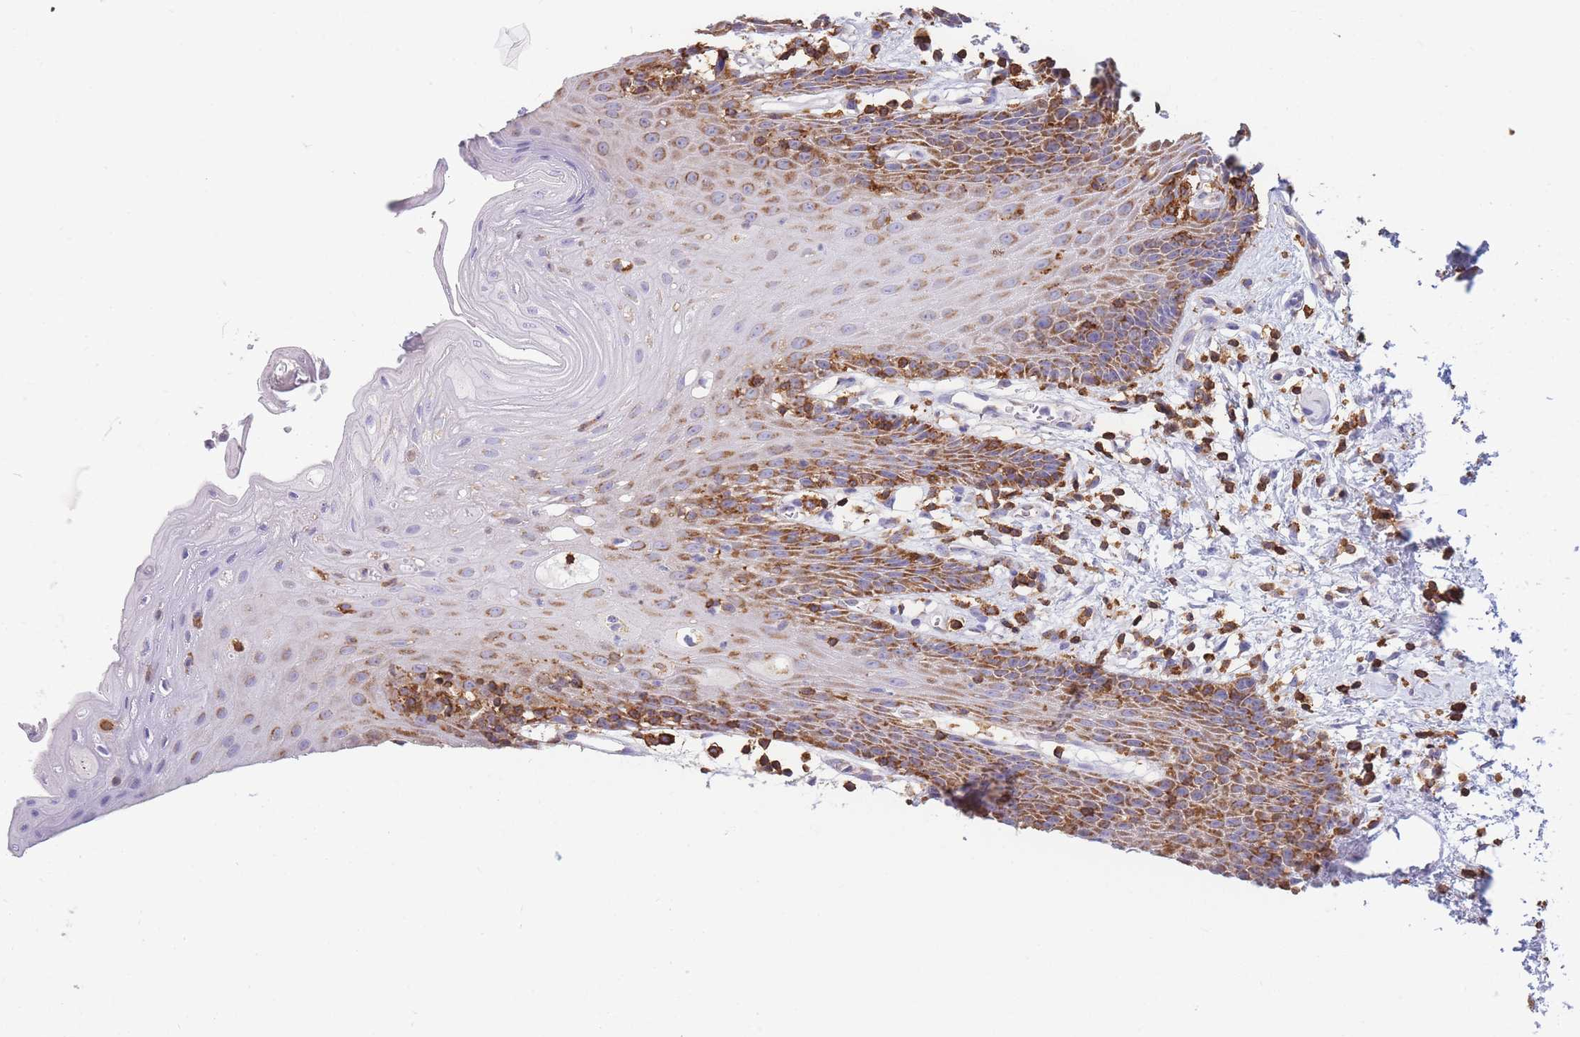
{"staining": {"intensity": "moderate", "quantity": "25%-75%", "location": "cytoplasmic/membranous"}, "tissue": "oral mucosa", "cell_type": "Squamous epithelial cells", "image_type": "normal", "snomed": [{"axis": "morphology", "description": "Normal tissue, NOS"}, {"axis": "topography", "description": "Oral tissue"}, {"axis": "topography", "description": "Tounge, NOS"}], "caption": "Immunohistochemical staining of benign oral mucosa reveals 25%-75% levels of moderate cytoplasmic/membranous protein expression in approximately 25%-75% of squamous epithelial cells. The staining was performed using DAB (3,3'-diaminobenzidine), with brown indicating positive protein expression. Nuclei are stained blue with hematoxylin.", "gene": "MRPL54", "patient": {"sex": "female", "age": 59}}